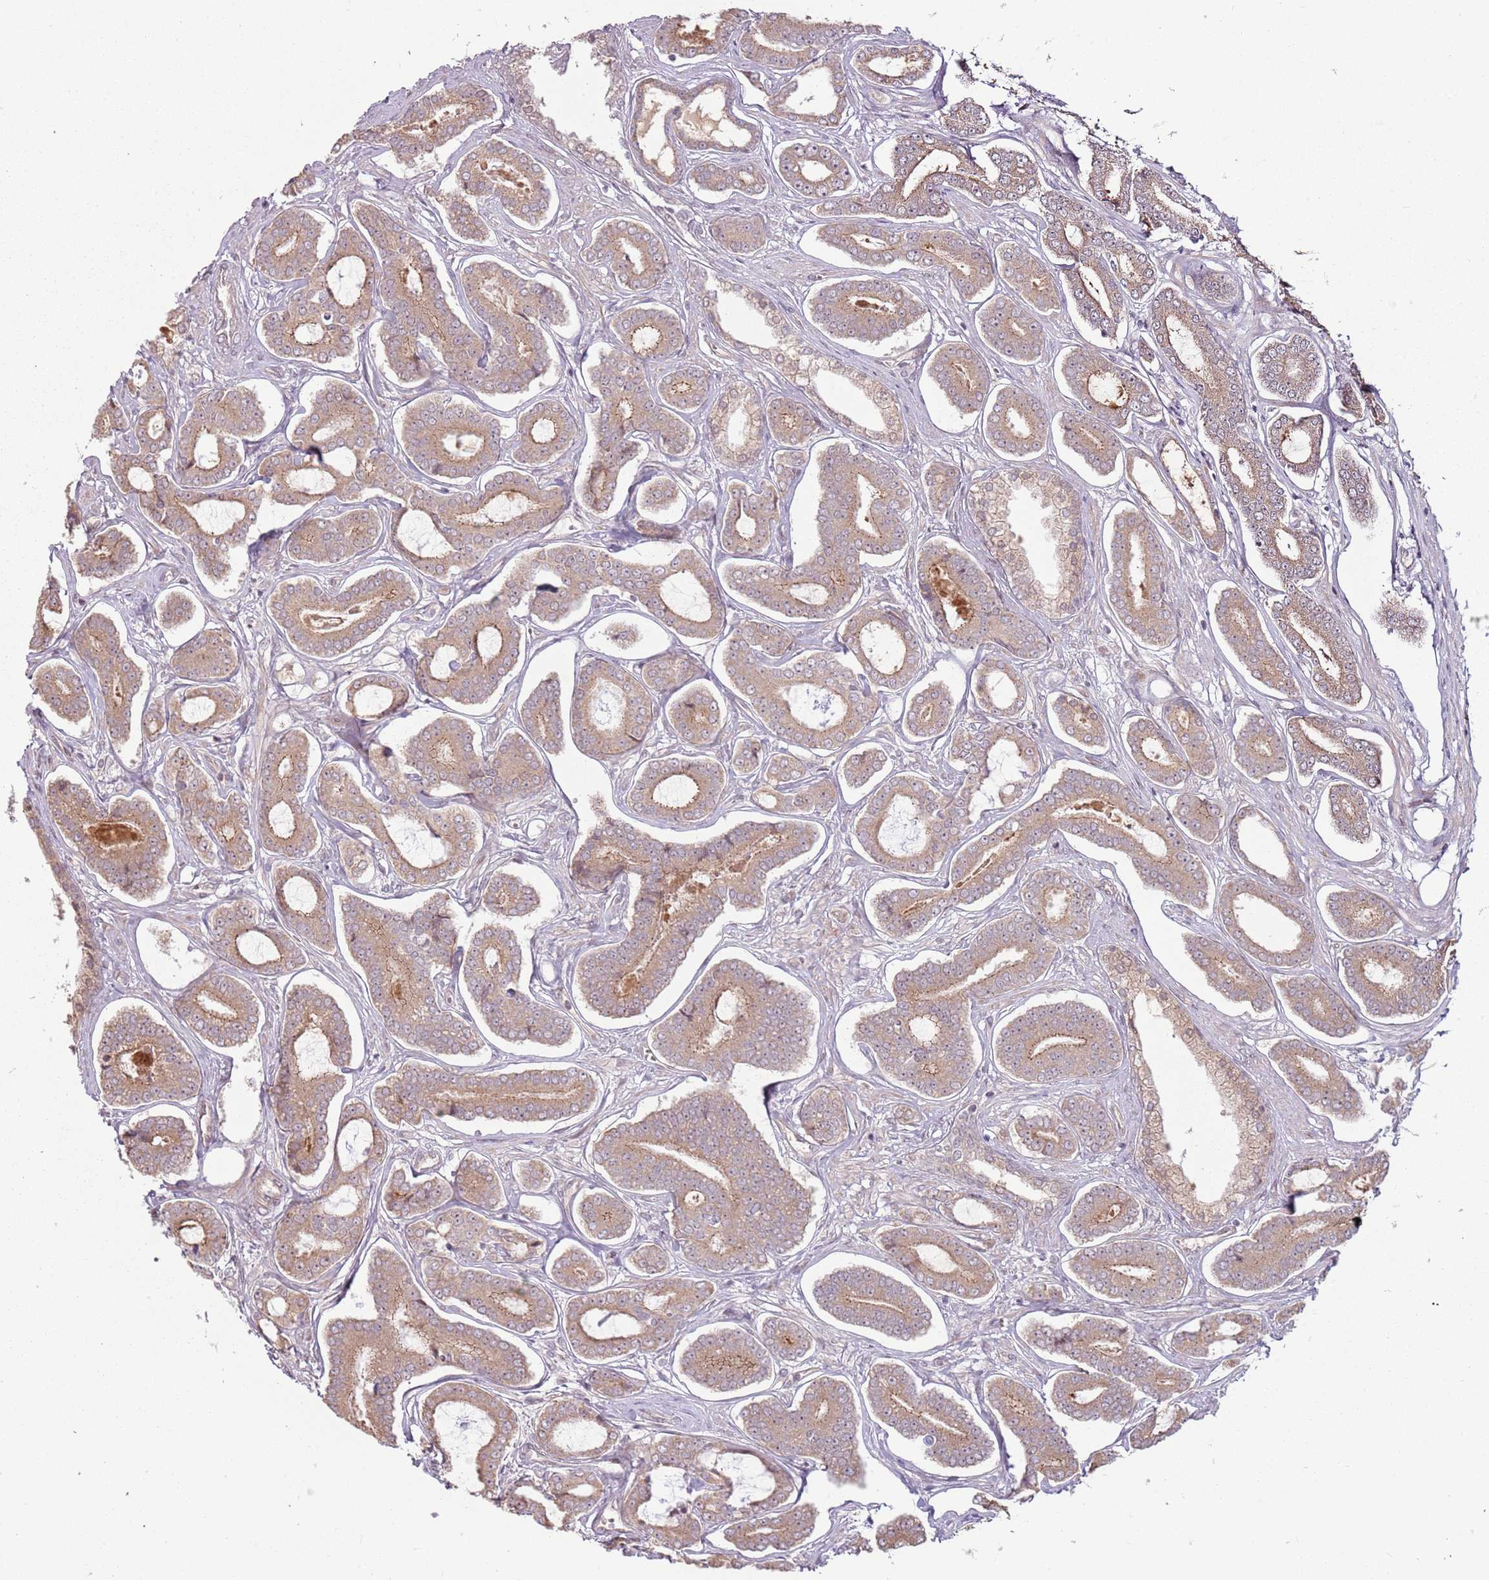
{"staining": {"intensity": "weak", "quantity": ">75%", "location": "cytoplasmic/membranous"}, "tissue": "prostate cancer", "cell_type": "Tumor cells", "image_type": "cancer", "snomed": [{"axis": "morphology", "description": "Adenocarcinoma, NOS"}, {"axis": "topography", "description": "Prostate and seminal vesicle, NOS"}], "caption": "Prostate cancer (adenocarcinoma) was stained to show a protein in brown. There is low levels of weak cytoplasmic/membranous expression in about >75% of tumor cells. Immunohistochemistry (ihc) stains the protein in brown and the nuclei are stained blue.", "gene": "ADGRG1", "patient": {"sex": "male", "age": 76}}